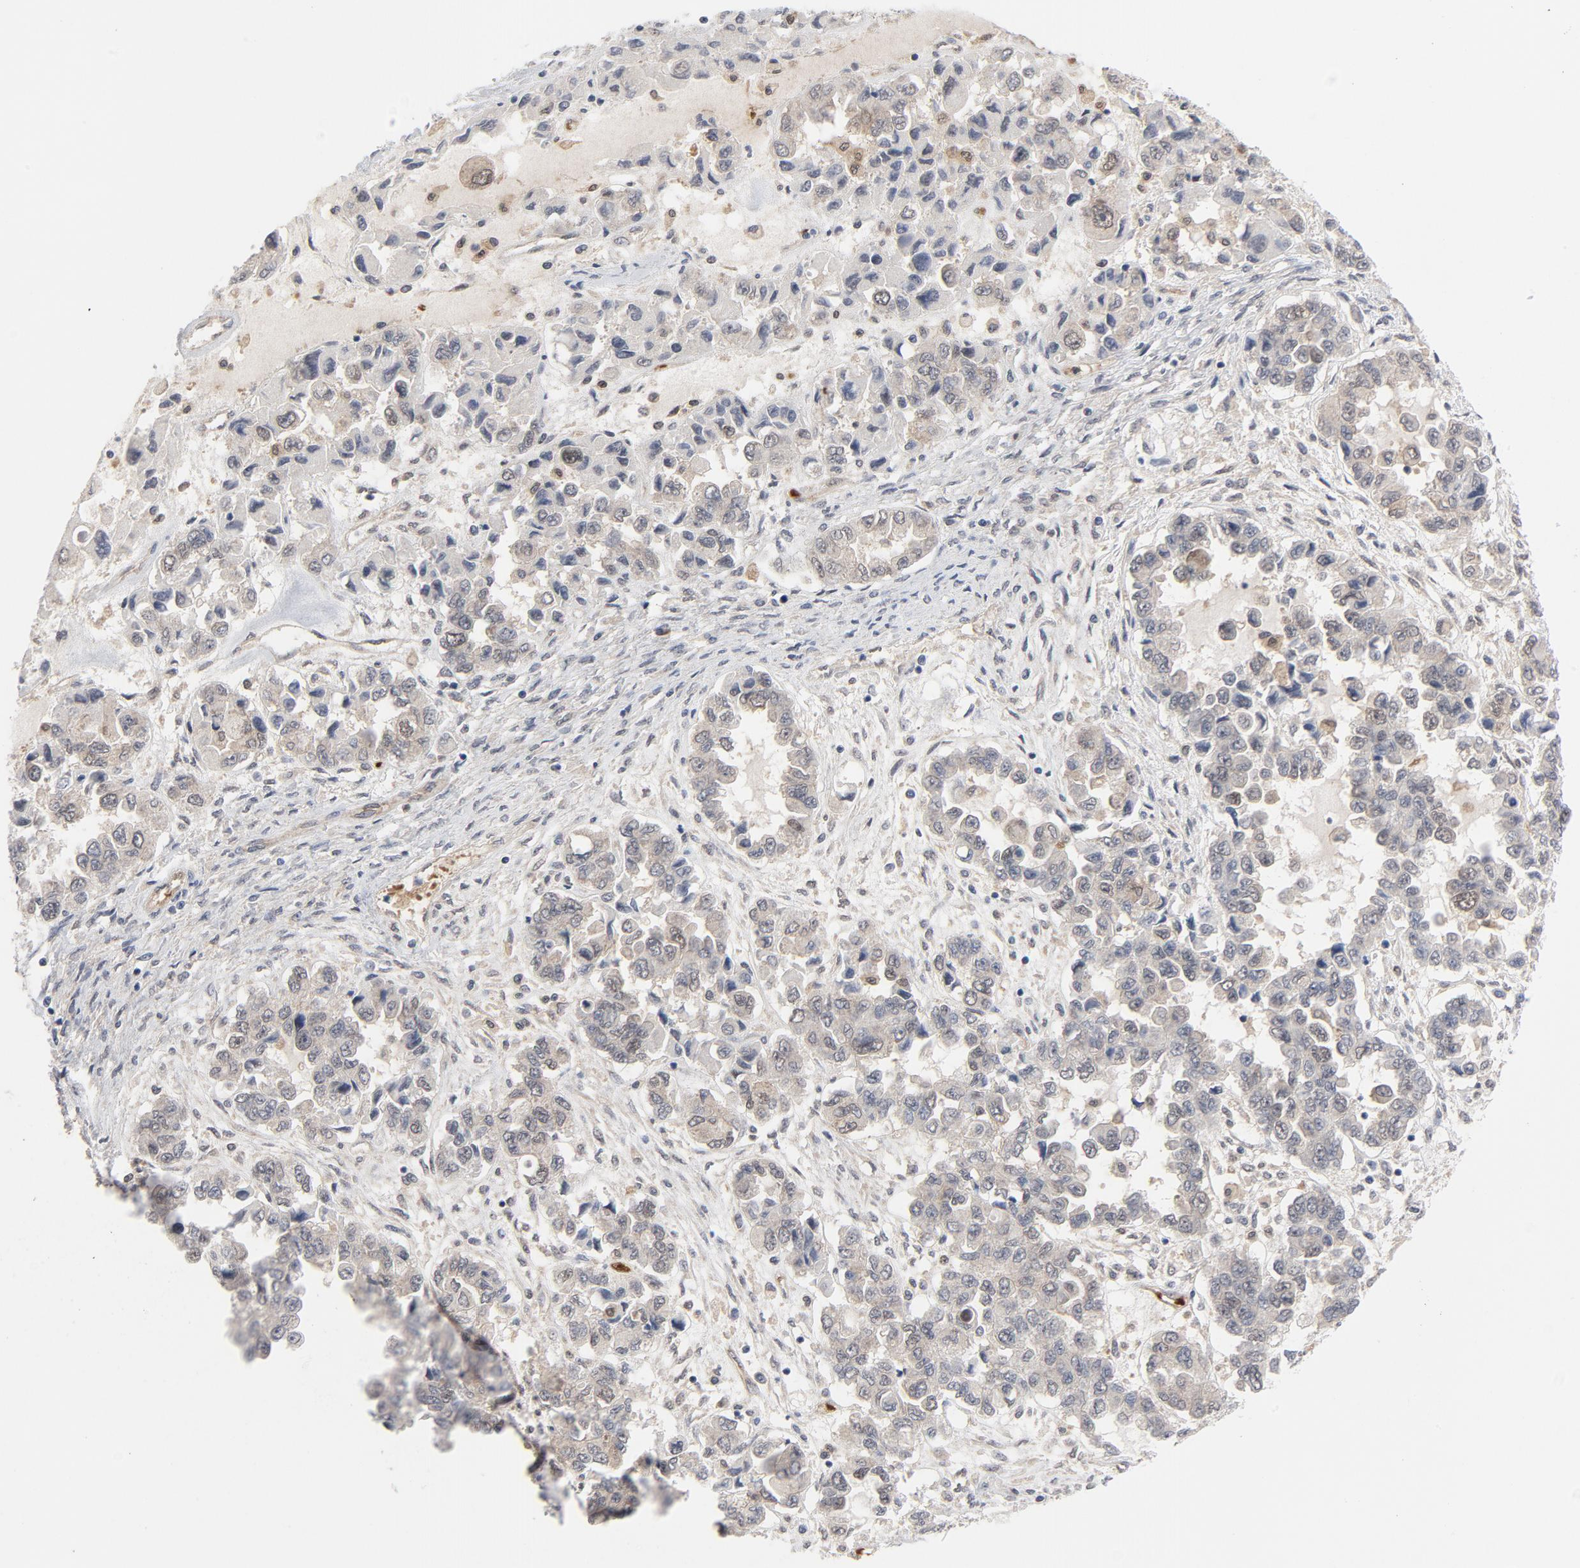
{"staining": {"intensity": "weak", "quantity": ">75%", "location": "cytoplasmic/membranous"}, "tissue": "ovarian cancer", "cell_type": "Tumor cells", "image_type": "cancer", "snomed": [{"axis": "morphology", "description": "Cystadenocarcinoma, serous, NOS"}, {"axis": "topography", "description": "Ovary"}], "caption": "Immunohistochemical staining of ovarian serous cystadenocarcinoma exhibits low levels of weak cytoplasmic/membranous protein expression in approximately >75% of tumor cells.", "gene": "PRDX1", "patient": {"sex": "female", "age": 84}}